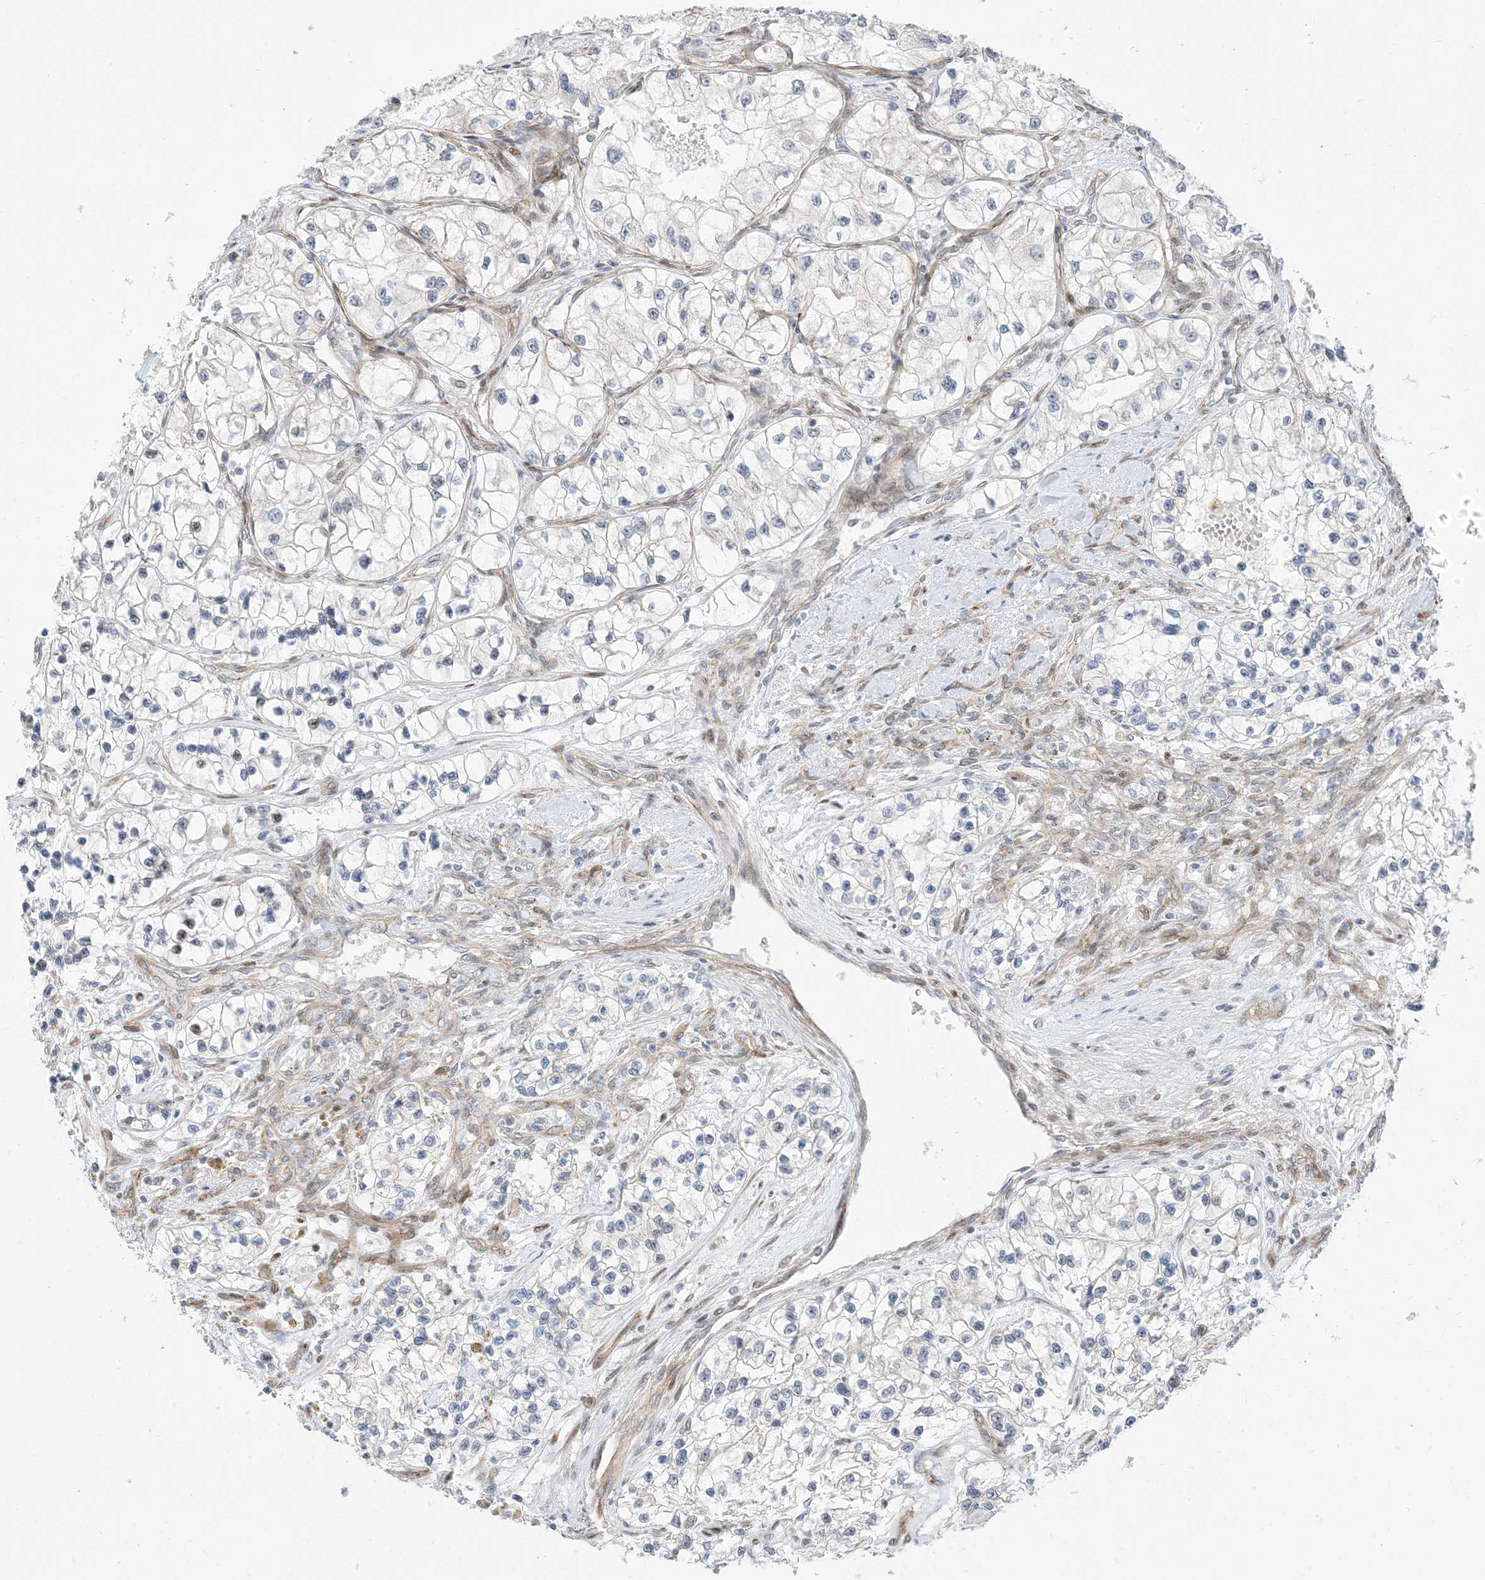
{"staining": {"intensity": "negative", "quantity": "none", "location": "none"}, "tissue": "renal cancer", "cell_type": "Tumor cells", "image_type": "cancer", "snomed": [{"axis": "morphology", "description": "Adenocarcinoma, NOS"}, {"axis": "topography", "description": "Kidney"}], "caption": "IHC photomicrograph of neoplastic tissue: renal cancer (adenocarcinoma) stained with DAB (3,3'-diaminobenzidine) displays no significant protein staining in tumor cells.", "gene": "TYSND1", "patient": {"sex": "female", "age": 57}}